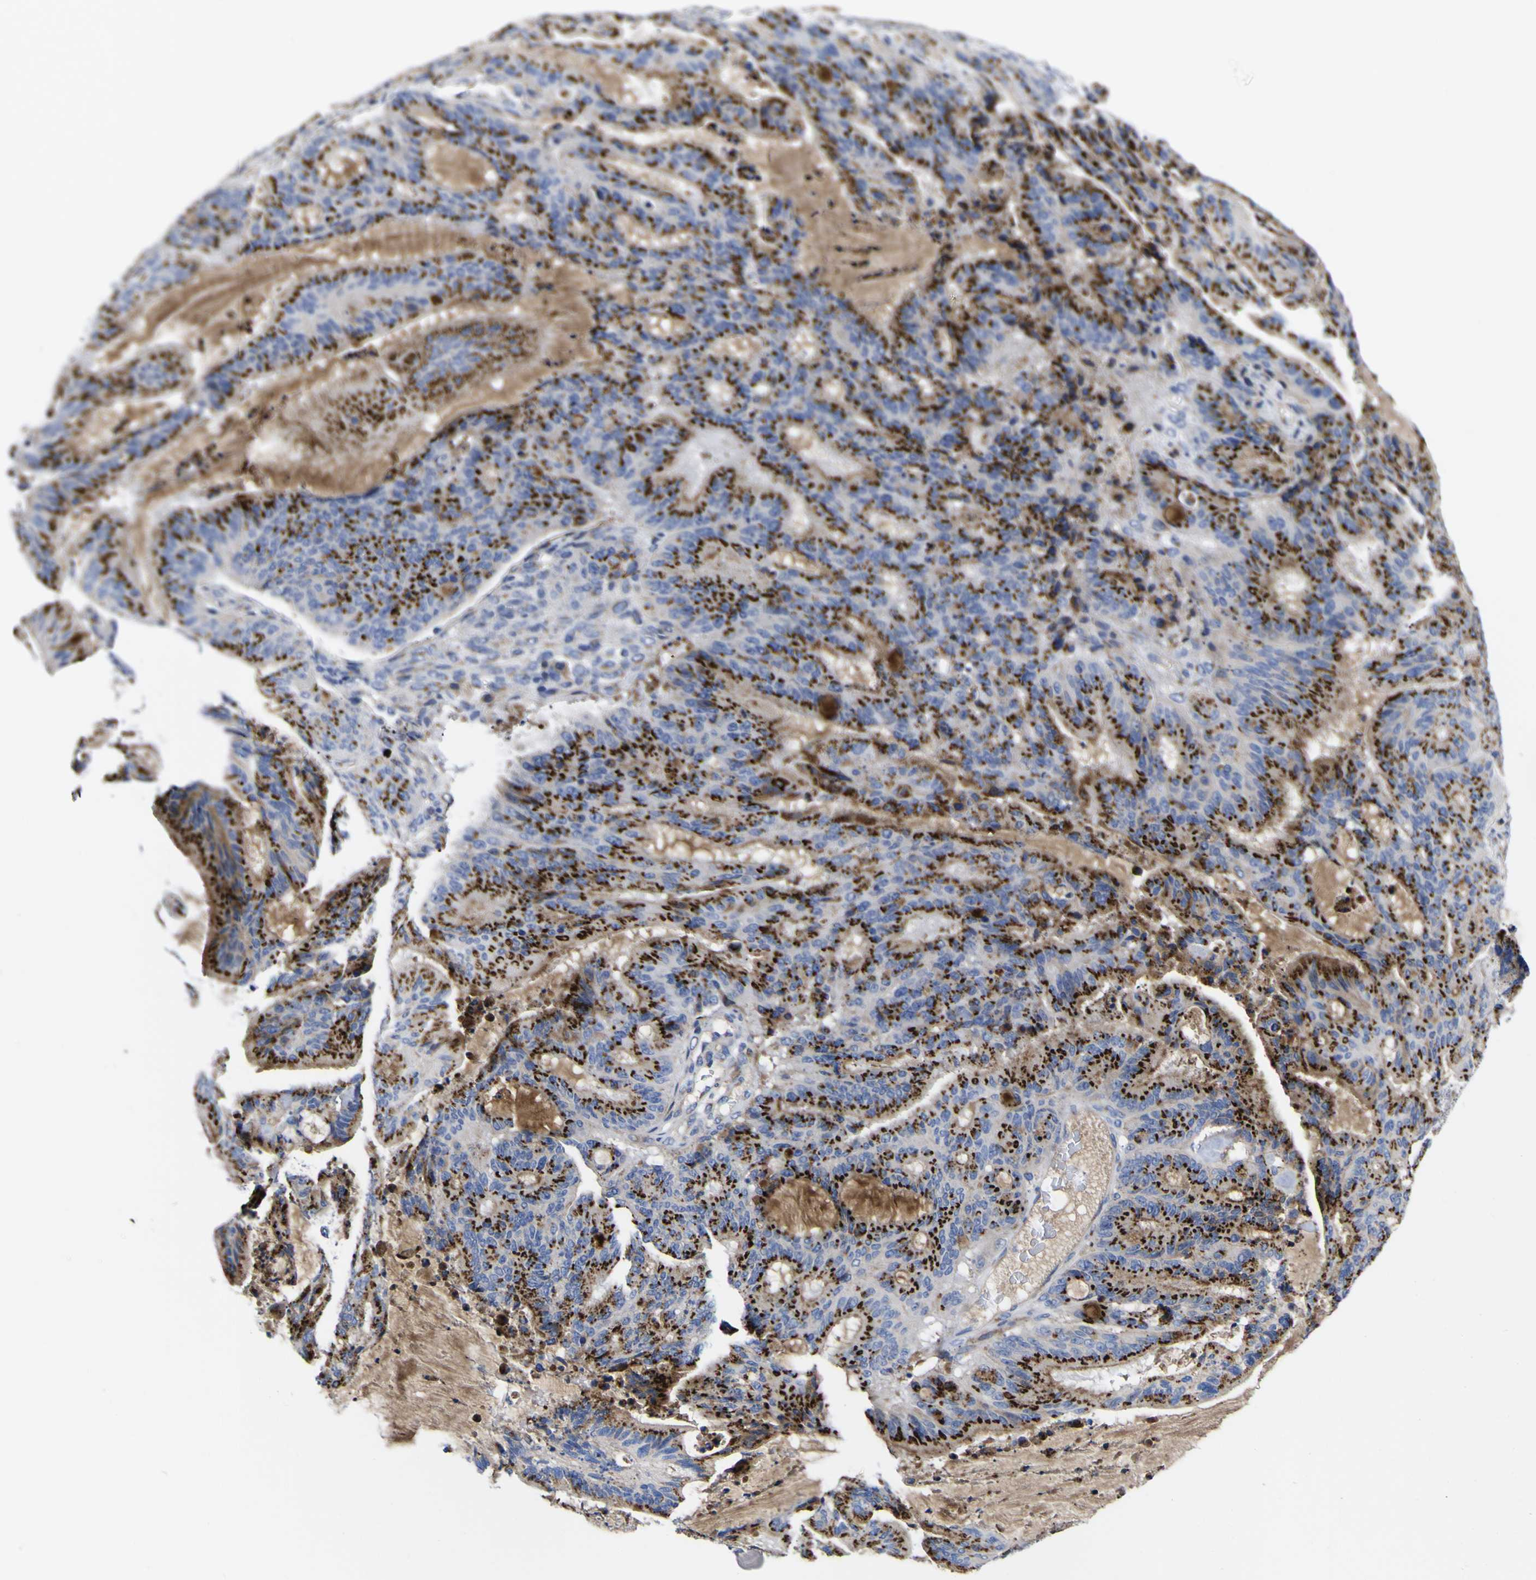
{"staining": {"intensity": "strong", "quantity": ">75%", "location": "cytoplasmic/membranous"}, "tissue": "liver cancer", "cell_type": "Tumor cells", "image_type": "cancer", "snomed": [{"axis": "morphology", "description": "Cholangiocarcinoma"}, {"axis": "topography", "description": "Liver"}], "caption": "The photomicrograph exhibits staining of liver cancer, revealing strong cytoplasmic/membranous protein staining (brown color) within tumor cells. (DAB IHC with brightfield microscopy, high magnification).", "gene": "GOLM1", "patient": {"sex": "female", "age": 73}}